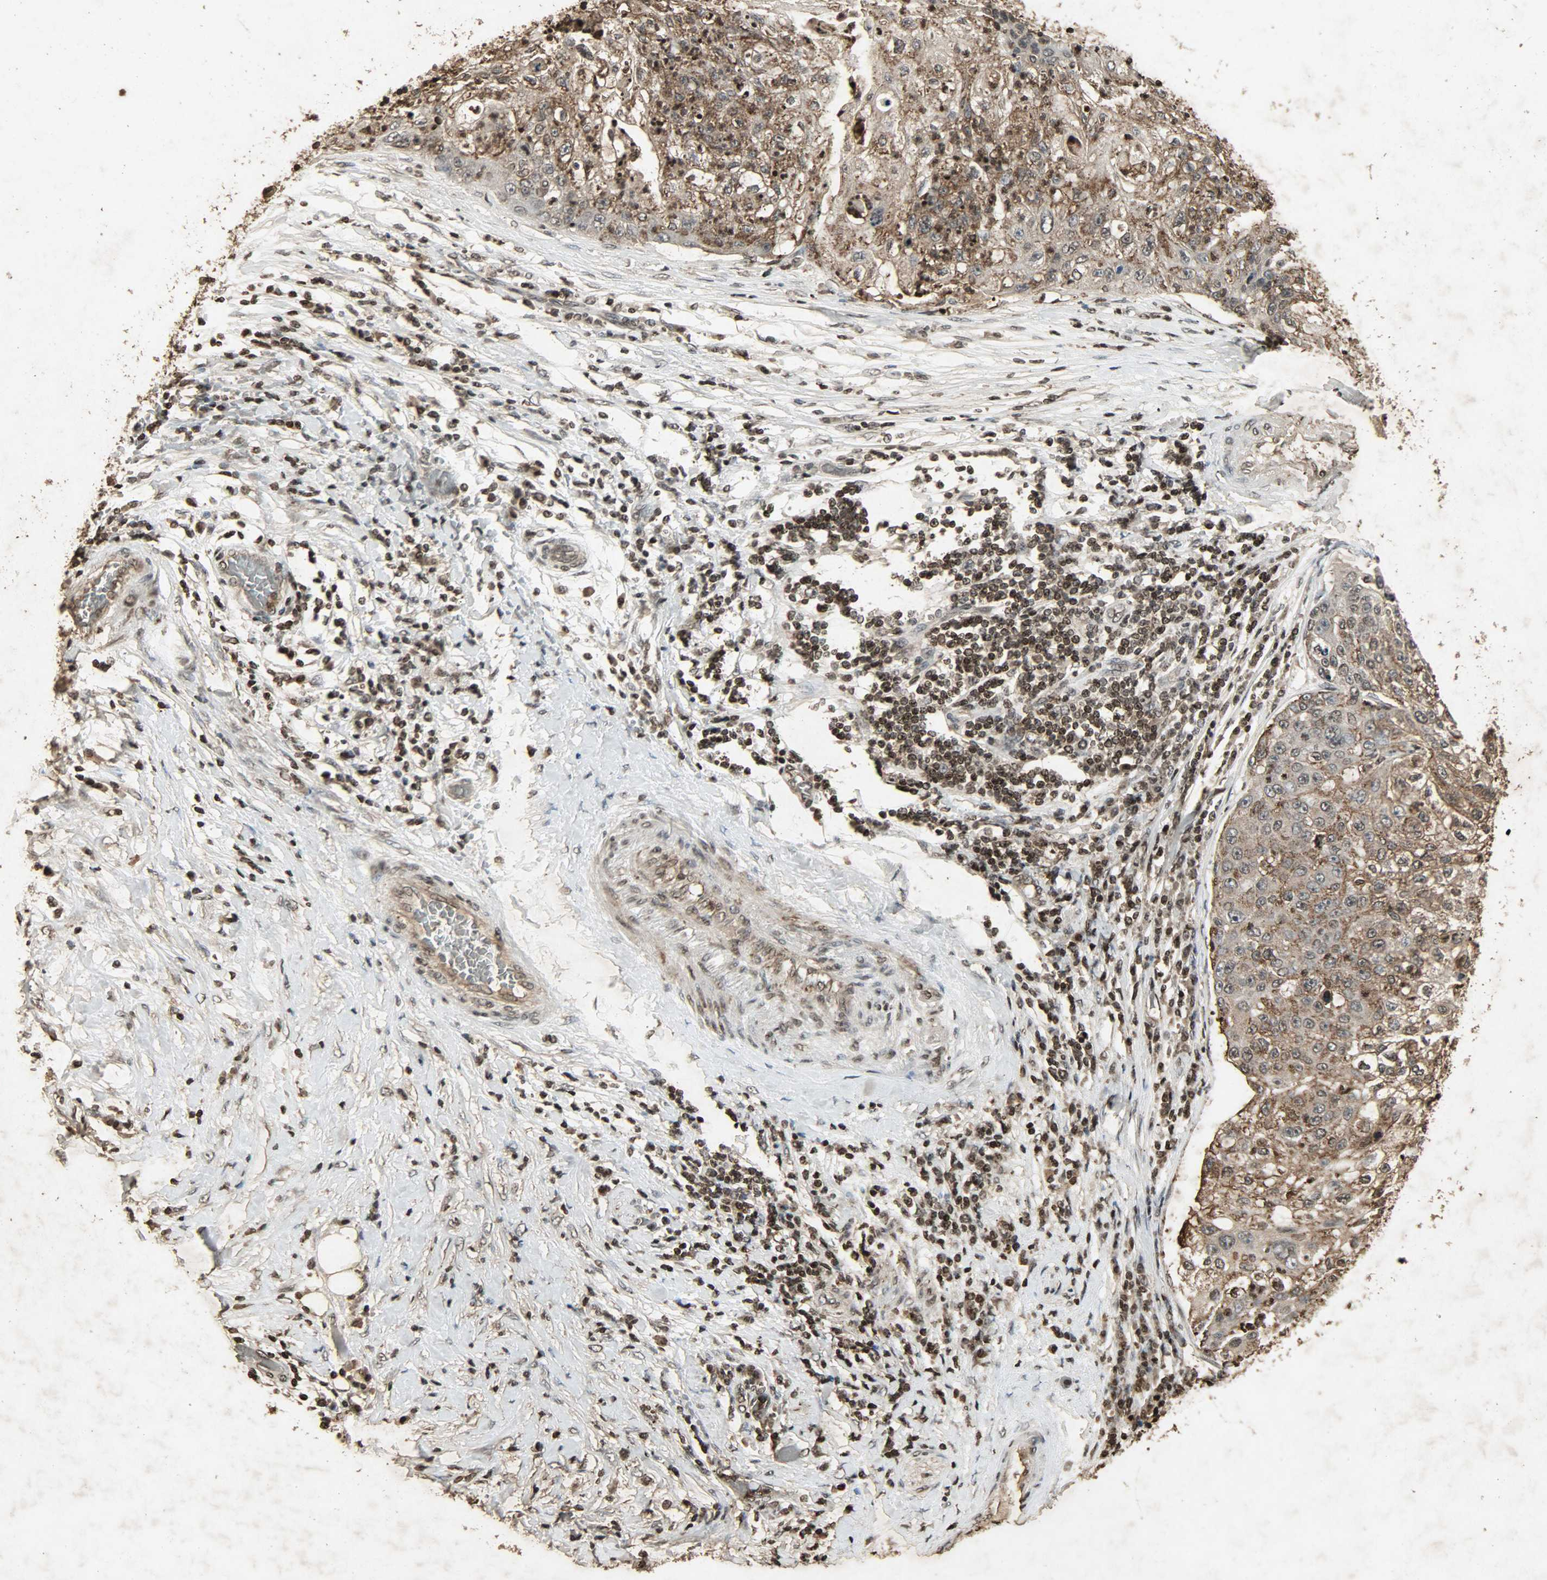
{"staining": {"intensity": "moderate", "quantity": ">75%", "location": "cytoplasmic/membranous,nuclear"}, "tissue": "lung cancer", "cell_type": "Tumor cells", "image_type": "cancer", "snomed": [{"axis": "morphology", "description": "Inflammation, NOS"}, {"axis": "morphology", "description": "Squamous cell carcinoma, NOS"}, {"axis": "topography", "description": "Lymph node"}, {"axis": "topography", "description": "Soft tissue"}, {"axis": "topography", "description": "Lung"}], "caption": "Human lung cancer stained for a protein (brown) displays moderate cytoplasmic/membranous and nuclear positive expression in about >75% of tumor cells.", "gene": "PPP3R1", "patient": {"sex": "male", "age": 66}}